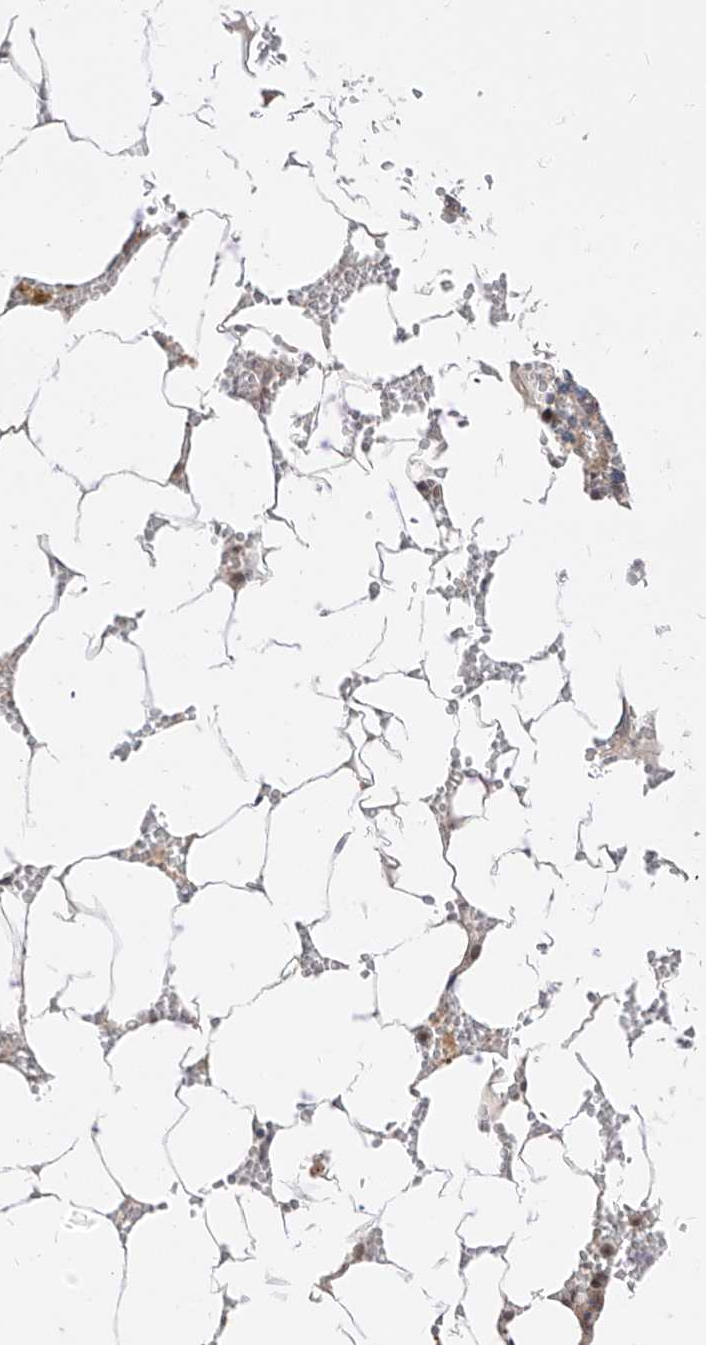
{"staining": {"intensity": "moderate", "quantity": "<25%", "location": "cytoplasmic/membranous"}, "tissue": "bone marrow", "cell_type": "Hematopoietic cells", "image_type": "normal", "snomed": [{"axis": "morphology", "description": "Normal tissue, NOS"}, {"axis": "topography", "description": "Bone marrow"}], "caption": "Immunohistochemistry (IHC) of normal human bone marrow reveals low levels of moderate cytoplasmic/membranous positivity in about <25% of hematopoietic cells. Using DAB (3,3'-diaminobenzidine) (brown) and hematoxylin (blue) stains, captured at high magnification using brightfield microscopy.", "gene": "C8orf82", "patient": {"sex": "male", "age": 70}}